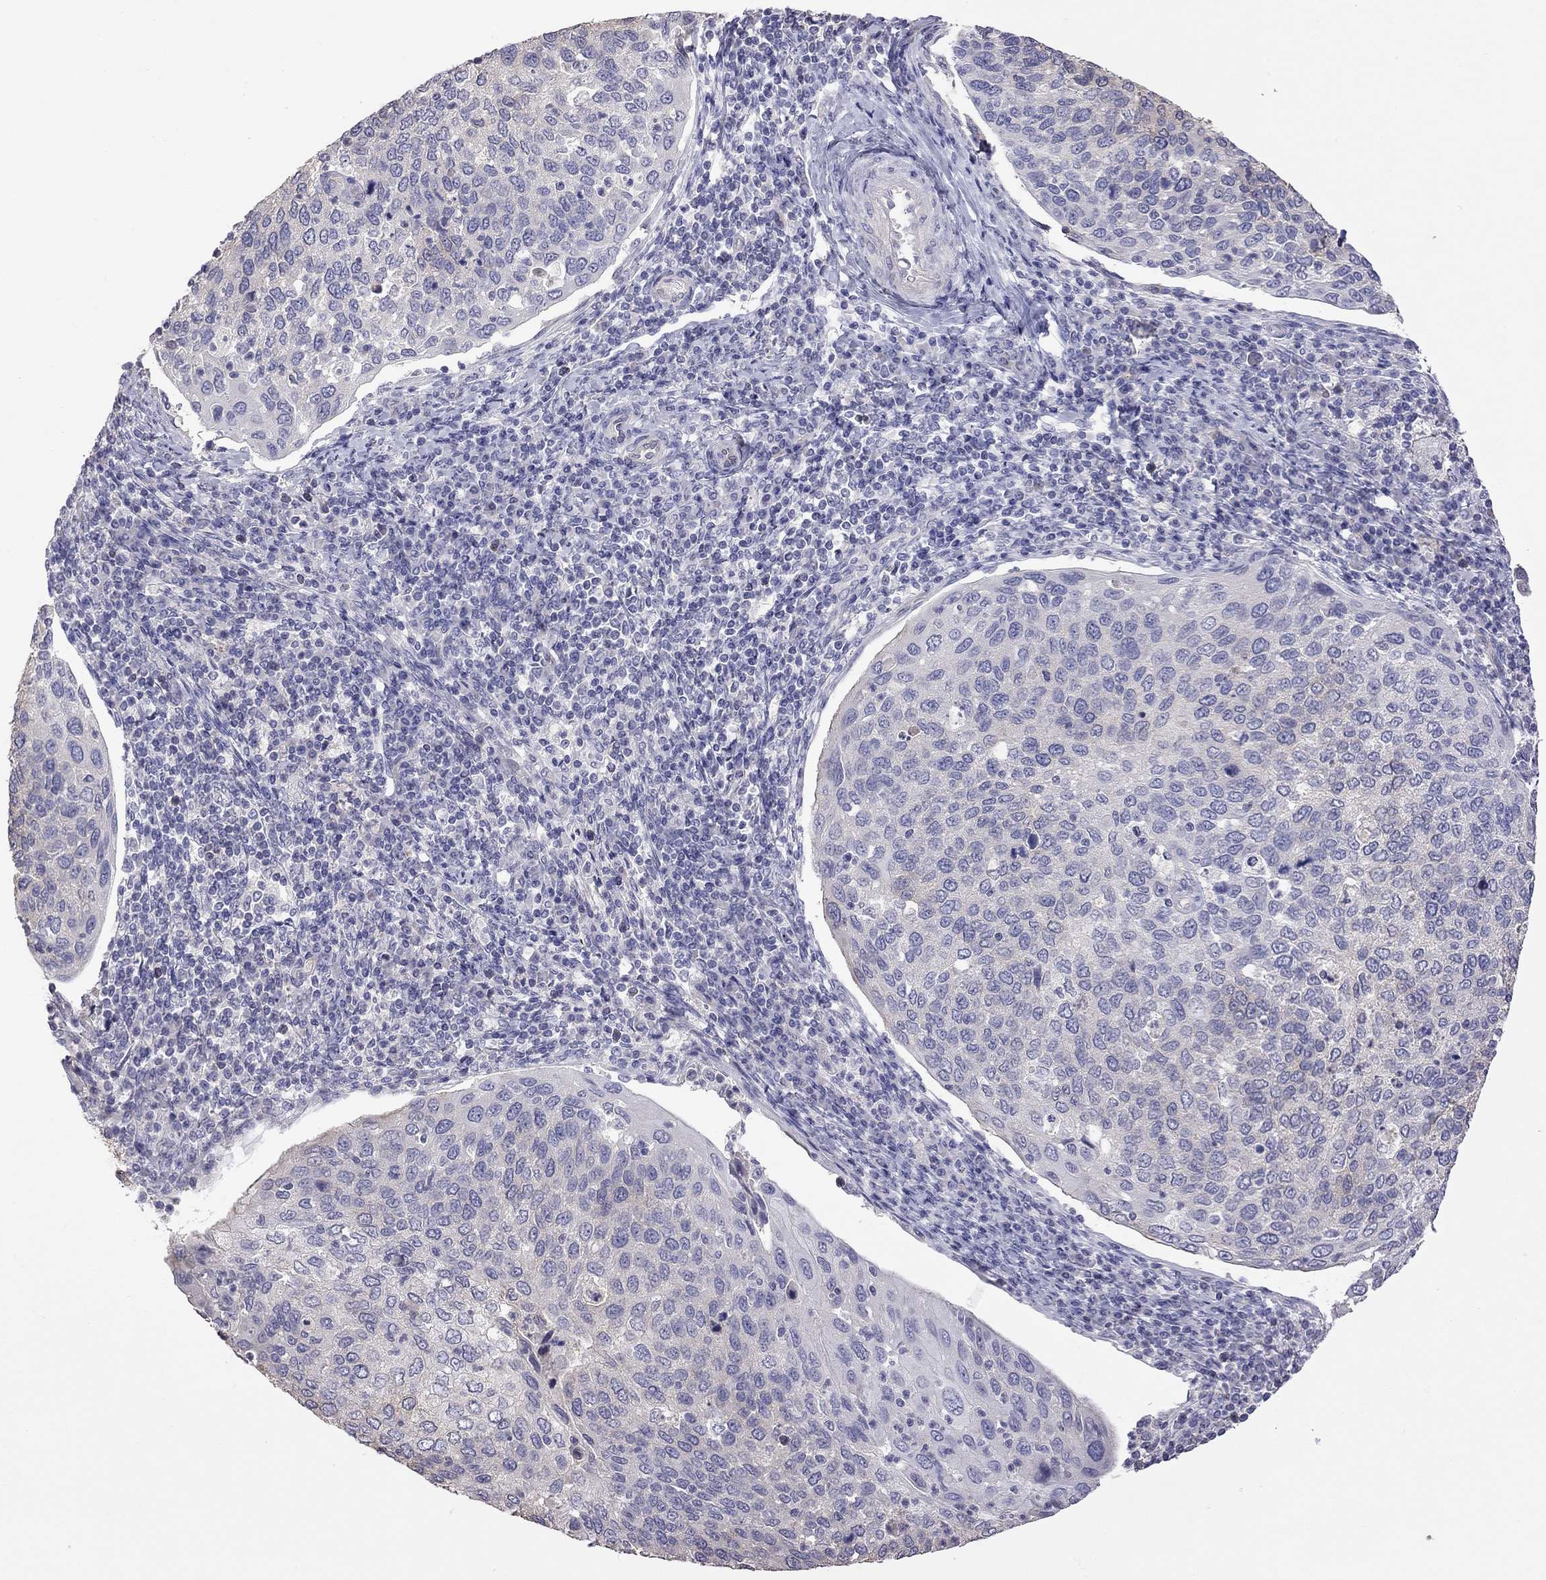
{"staining": {"intensity": "negative", "quantity": "none", "location": "none"}, "tissue": "cervical cancer", "cell_type": "Tumor cells", "image_type": "cancer", "snomed": [{"axis": "morphology", "description": "Squamous cell carcinoma, NOS"}, {"axis": "topography", "description": "Cervix"}], "caption": "Tumor cells show no significant staining in cervical cancer (squamous cell carcinoma).", "gene": "FEZ1", "patient": {"sex": "female", "age": 54}}